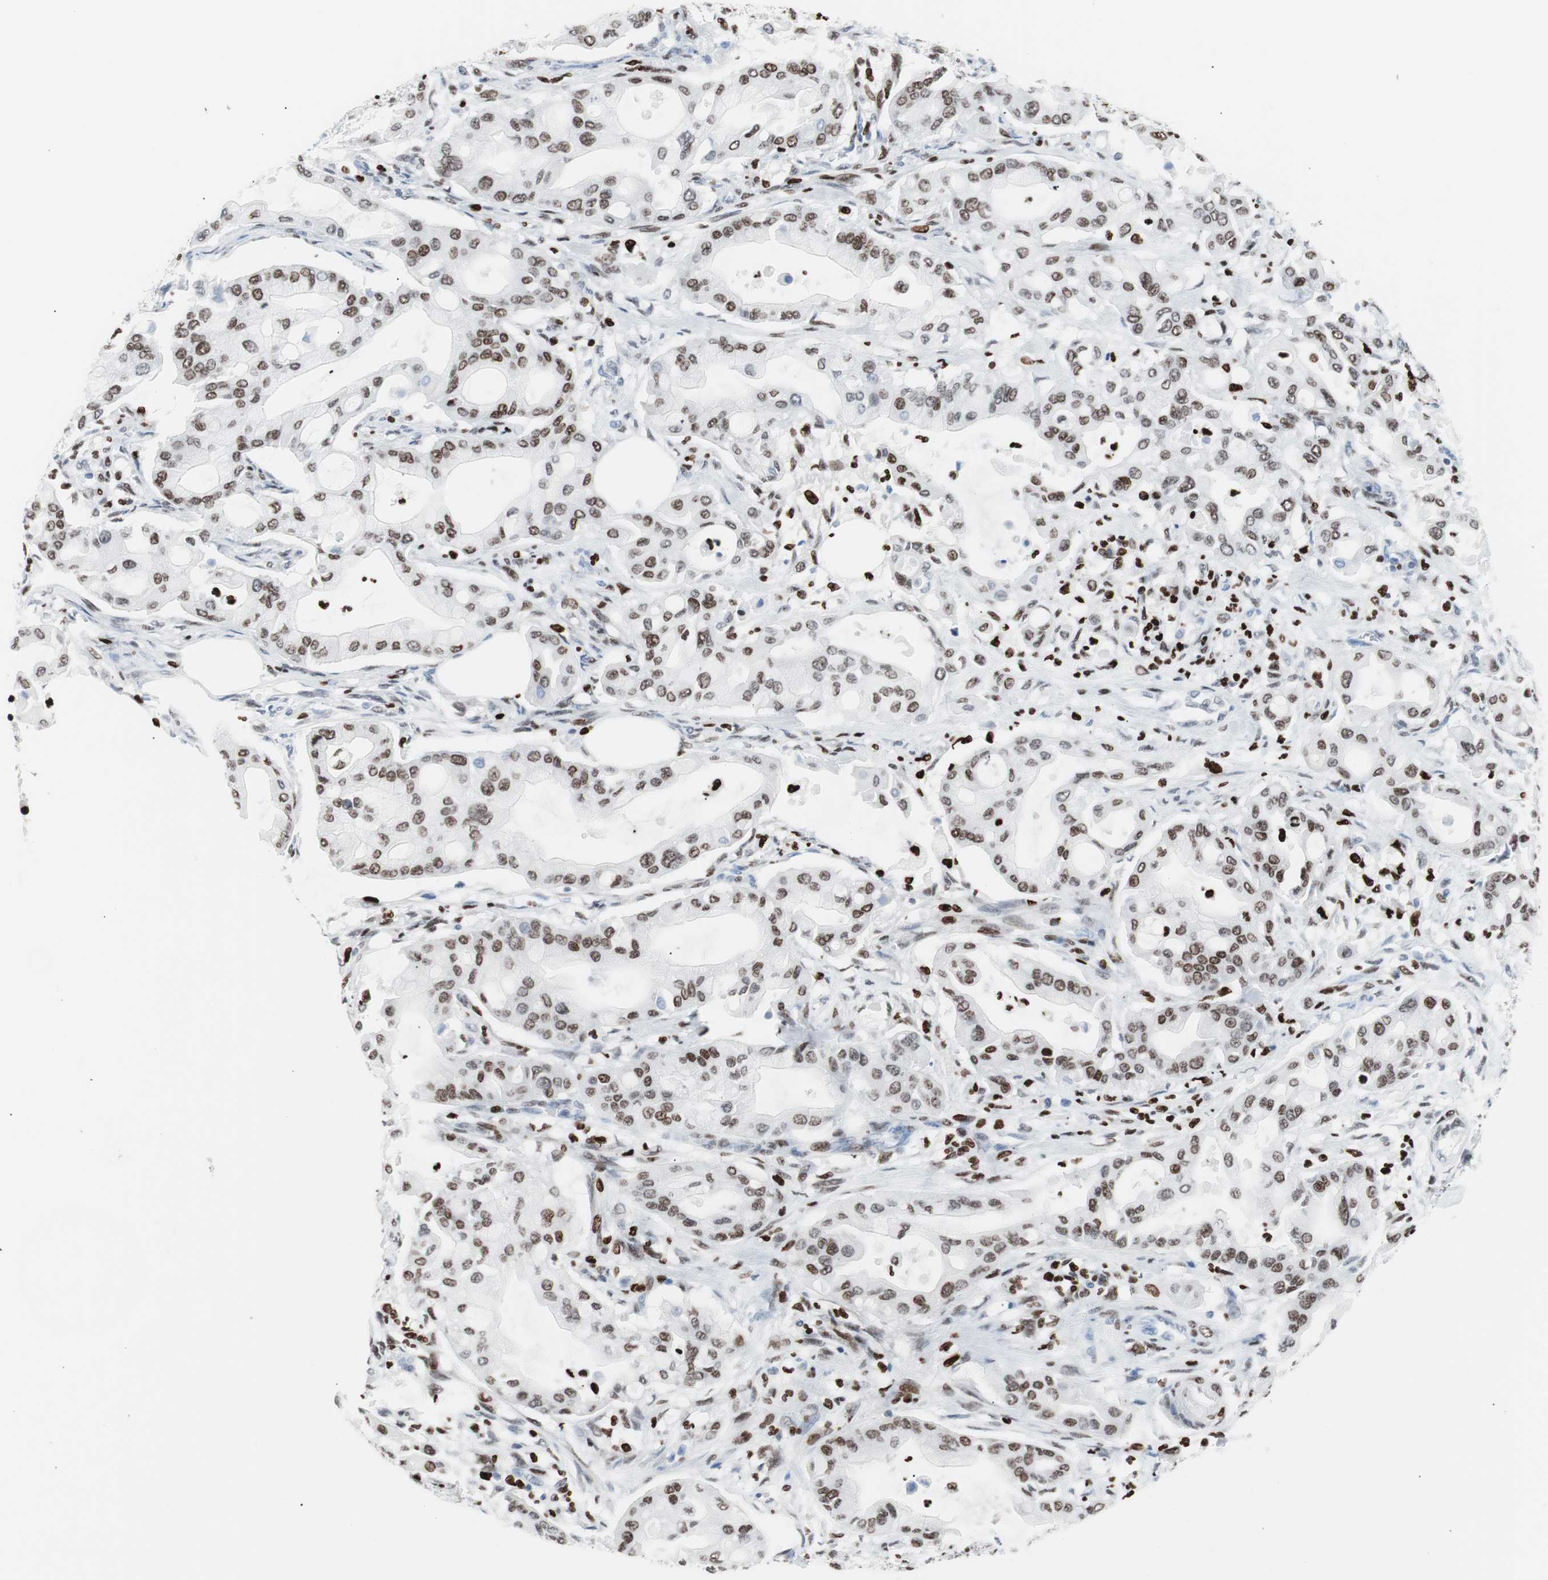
{"staining": {"intensity": "weak", "quantity": ">75%", "location": "nuclear"}, "tissue": "pancreatic cancer", "cell_type": "Tumor cells", "image_type": "cancer", "snomed": [{"axis": "morphology", "description": "Adenocarcinoma, NOS"}, {"axis": "morphology", "description": "Adenocarcinoma, metastatic, NOS"}, {"axis": "topography", "description": "Lymph node"}, {"axis": "topography", "description": "Pancreas"}, {"axis": "topography", "description": "Duodenum"}], "caption": "Human pancreatic cancer stained with a protein marker reveals weak staining in tumor cells.", "gene": "CEBPB", "patient": {"sex": "female", "age": 64}}